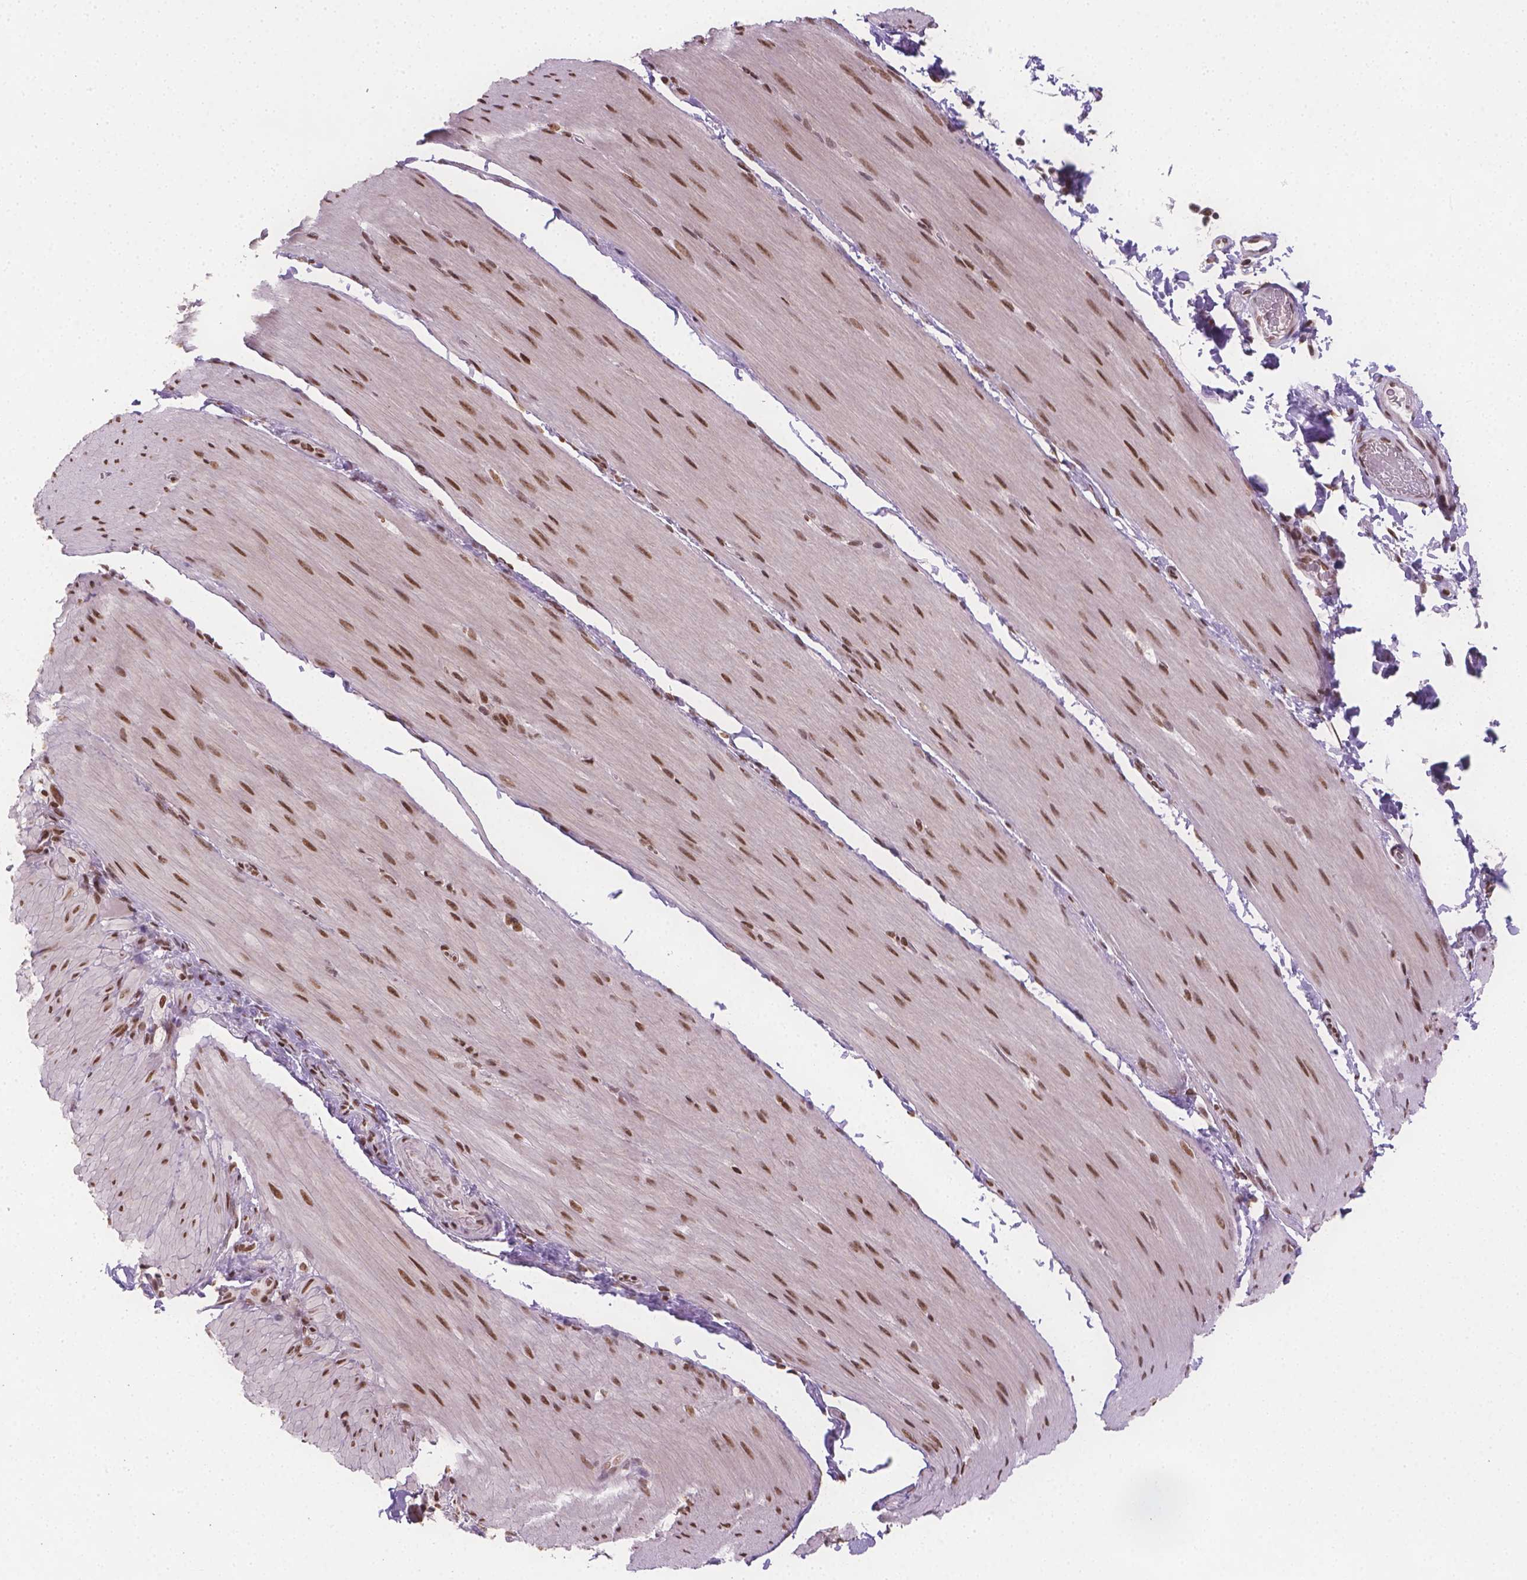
{"staining": {"intensity": "strong", "quantity": ">75%", "location": "nuclear"}, "tissue": "smooth muscle", "cell_type": "Smooth muscle cells", "image_type": "normal", "snomed": [{"axis": "morphology", "description": "Normal tissue, NOS"}, {"axis": "topography", "description": "Smooth muscle"}, {"axis": "topography", "description": "Colon"}], "caption": "A high amount of strong nuclear positivity is appreciated in about >75% of smooth muscle cells in benign smooth muscle. The protein of interest is stained brown, and the nuclei are stained in blue (DAB IHC with brightfield microscopy, high magnification).", "gene": "FANCE", "patient": {"sex": "male", "age": 73}}